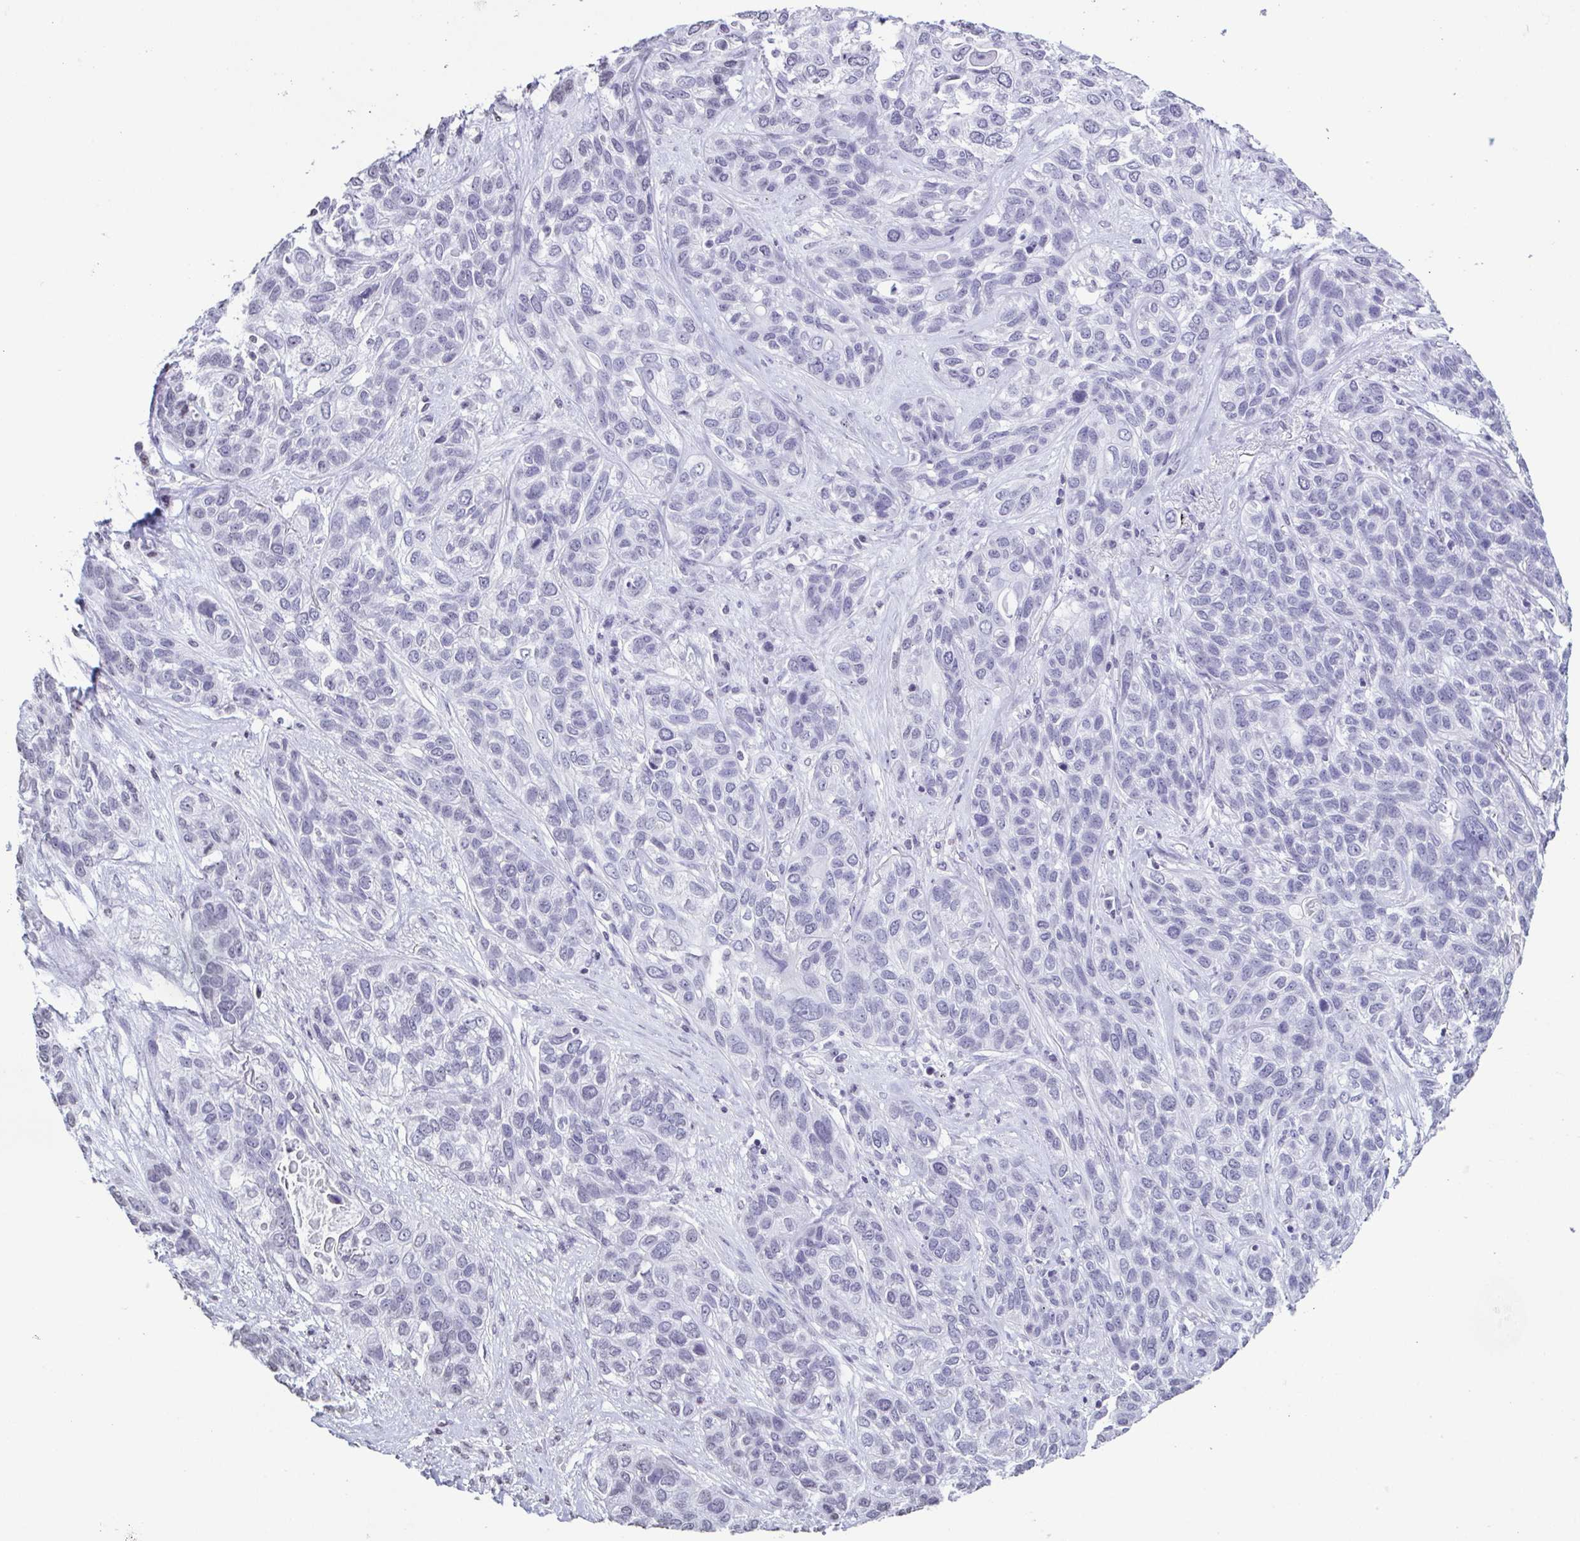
{"staining": {"intensity": "negative", "quantity": "none", "location": "none"}, "tissue": "lung cancer", "cell_type": "Tumor cells", "image_type": "cancer", "snomed": [{"axis": "morphology", "description": "Squamous cell carcinoma, NOS"}, {"axis": "topography", "description": "Lung"}], "caption": "This is a image of IHC staining of lung cancer (squamous cell carcinoma), which shows no positivity in tumor cells. Nuclei are stained in blue.", "gene": "VCY1B", "patient": {"sex": "female", "age": 70}}